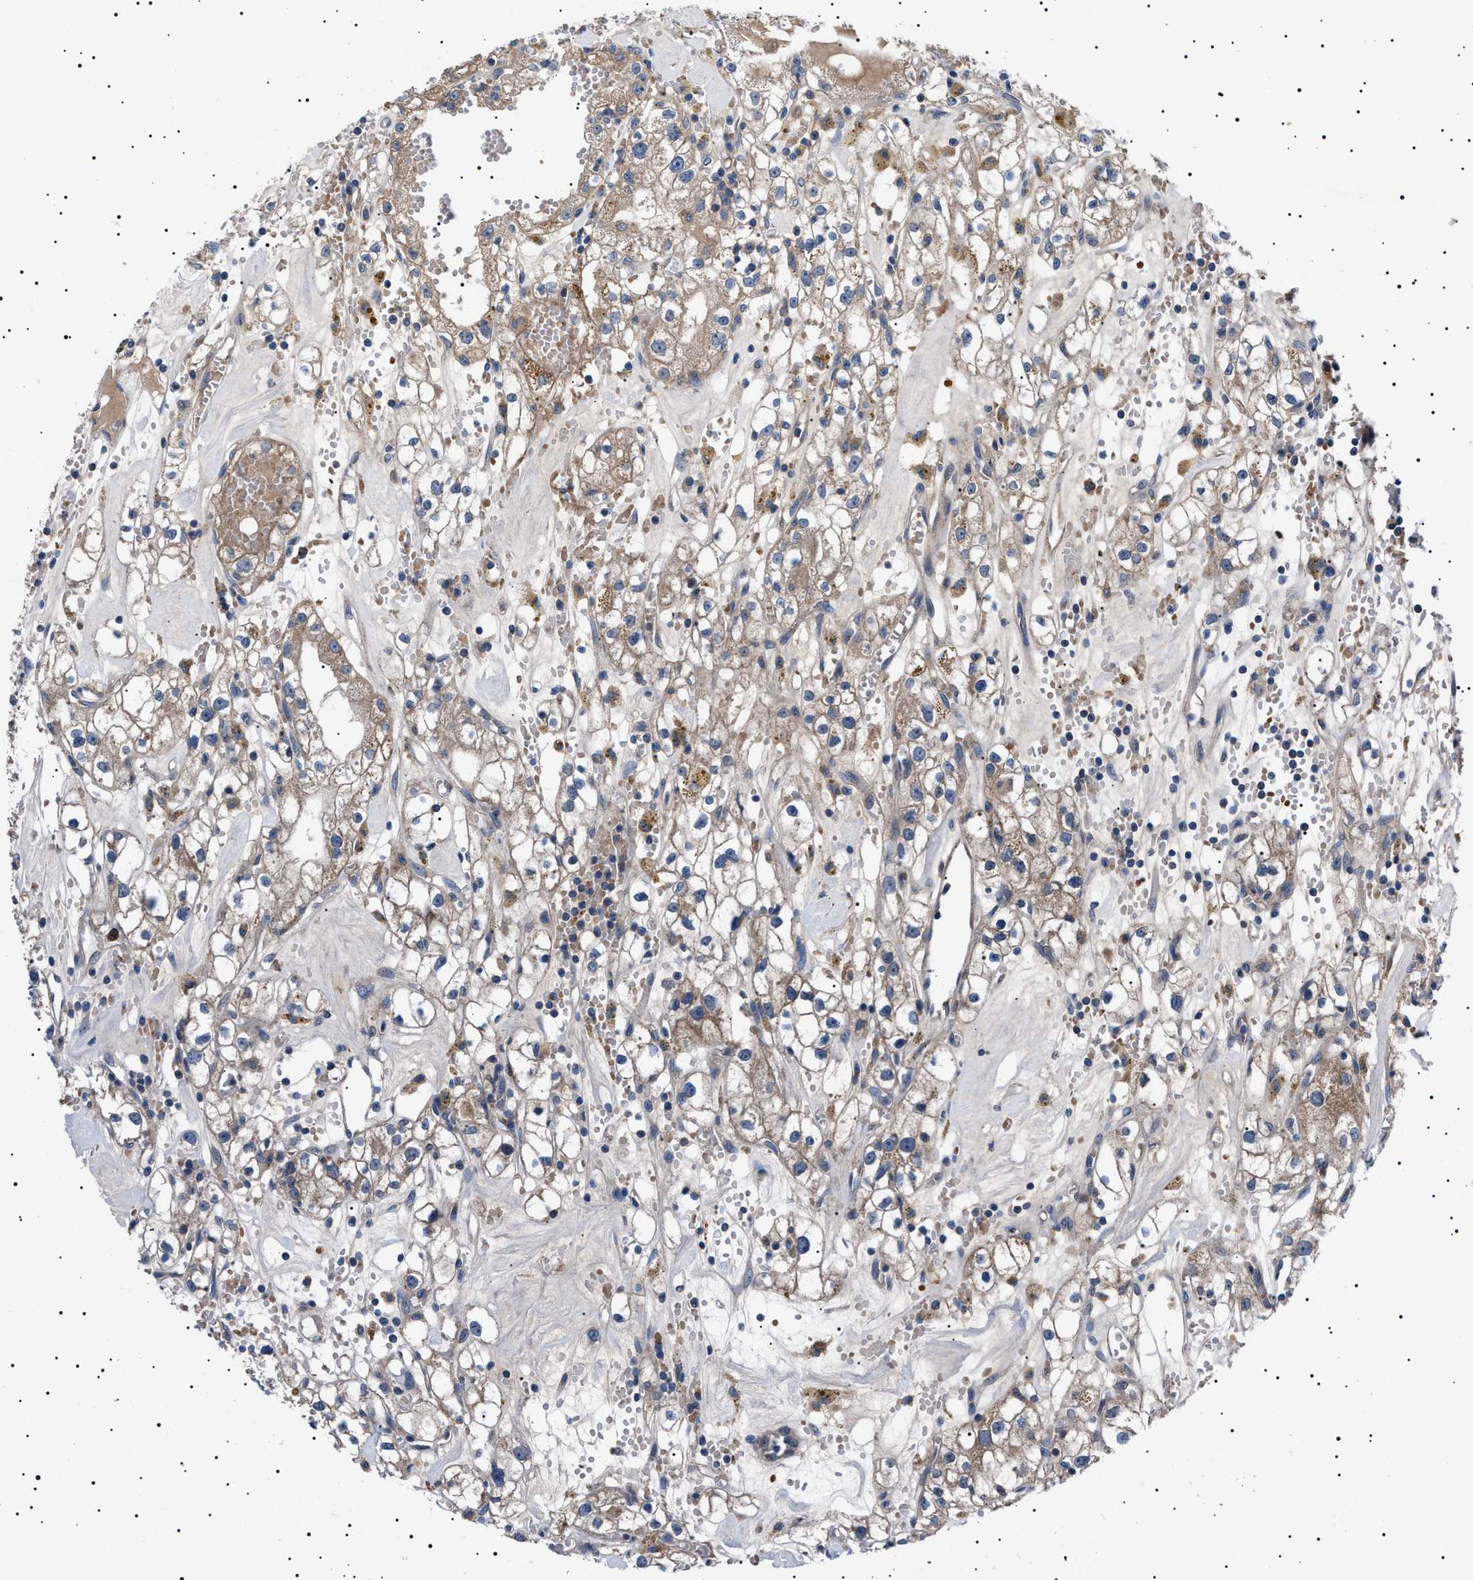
{"staining": {"intensity": "weak", "quantity": ">75%", "location": "cytoplasmic/membranous"}, "tissue": "renal cancer", "cell_type": "Tumor cells", "image_type": "cancer", "snomed": [{"axis": "morphology", "description": "Adenocarcinoma, NOS"}, {"axis": "topography", "description": "Kidney"}], "caption": "DAB (3,3'-diaminobenzidine) immunohistochemical staining of human renal cancer (adenocarcinoma) demonstrates weak cytoplasmic/membranous protein expression in about >75% of tumor cells. The staining is performed using DAB brown chromogen to label protein expression. The nuclei are counter-stained blue using hematoxylin.", "gene": "PTRH1", "patient": {"sex": "male", "age": 56}}